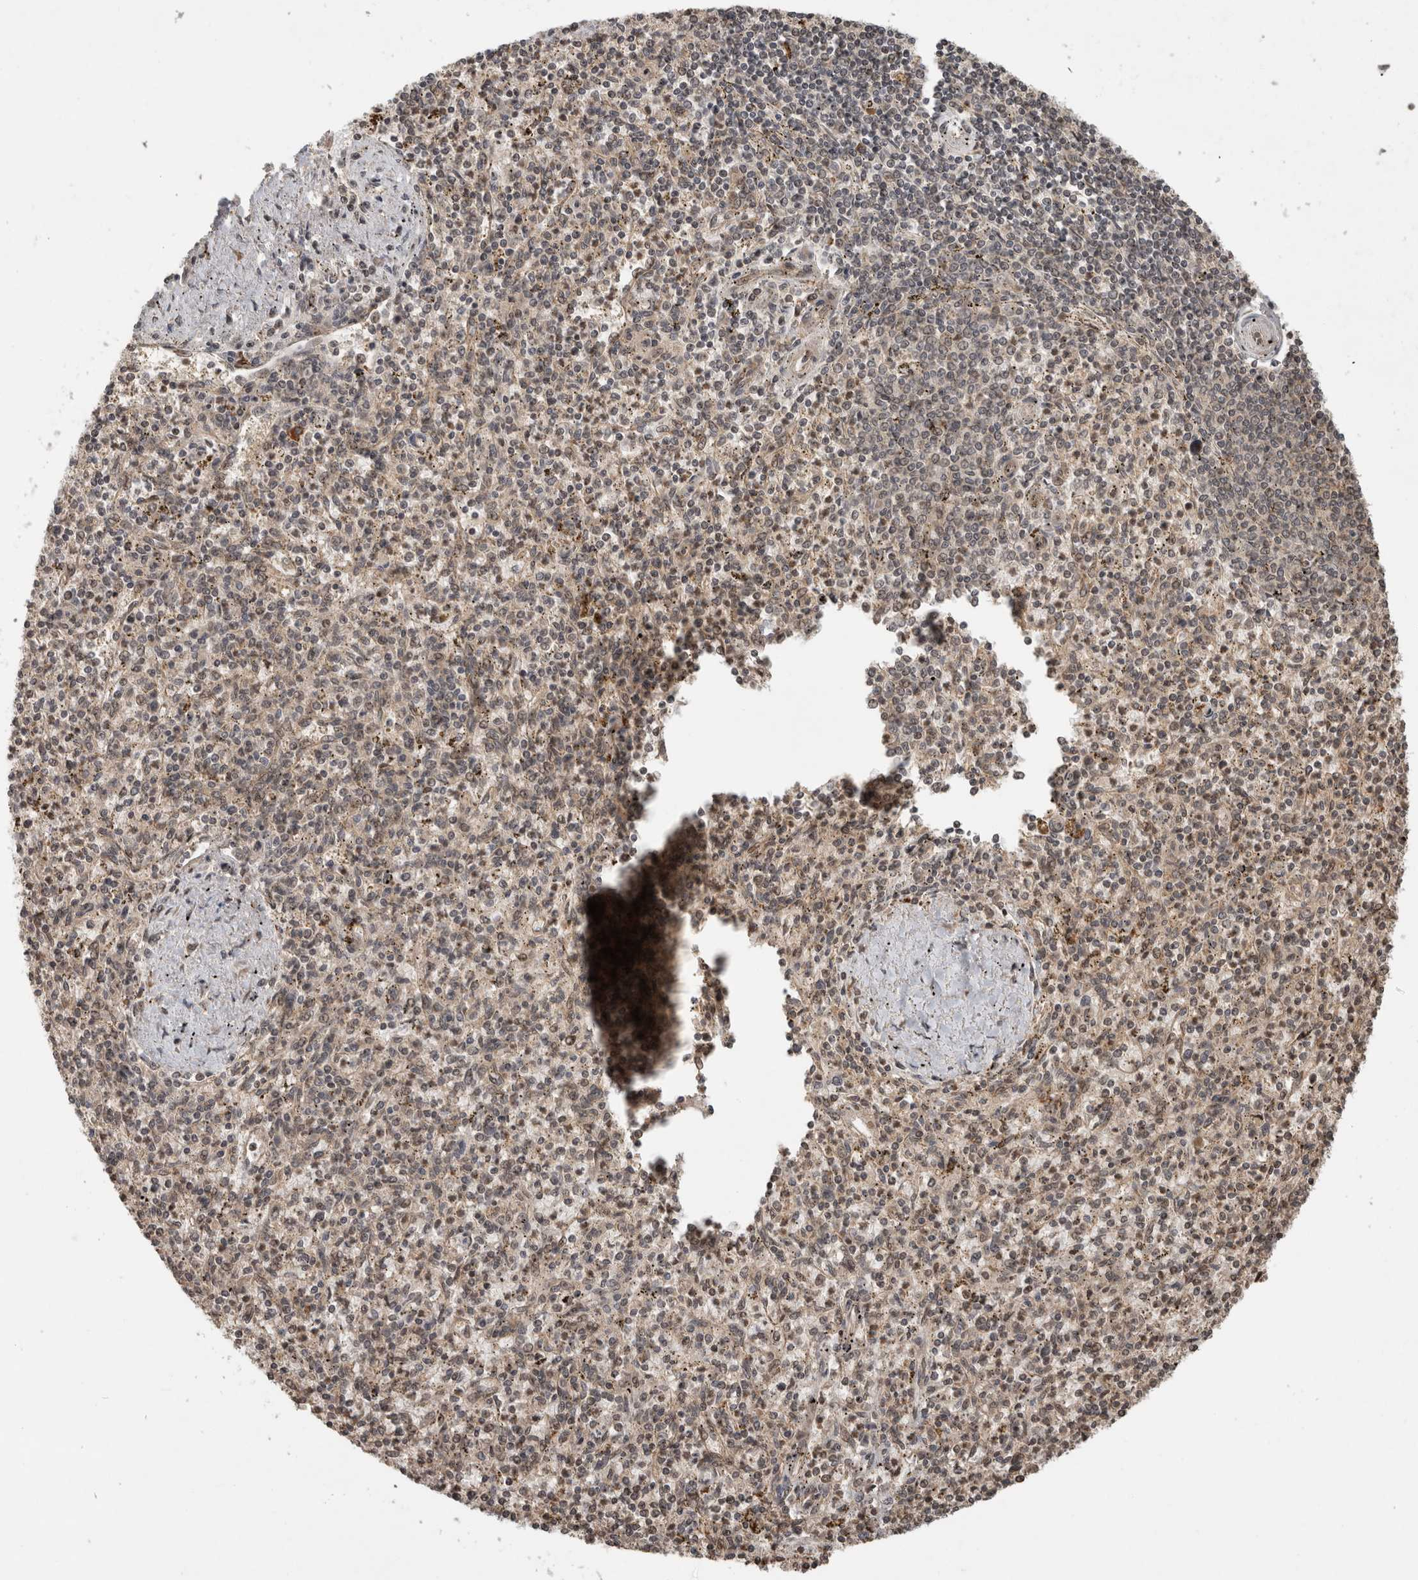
{"staining": {"intensity": "weak", "quantity": "<25%", "location": "cytoplasmic/membranous"}, "tissue": "spleen", "cell_type": "Cells in red pulp", "image_type": "normal", "snomed": [{"axis": "morphology", "description": "Normal tissue, NOS"}, {"axis": "topography", "description": "Spleen"}], "caption": "An IHC micrograph of unremarkable spleen is shown. There is no staining in cells in red pulp of spleen. Brightfield microscopy of immunohistochemistry stained with DAB (brown) and hematoxylin (blue), captured at high magnification.", "gene": "PITPNC1", "patient": {"sex": "male", "age": 72}}